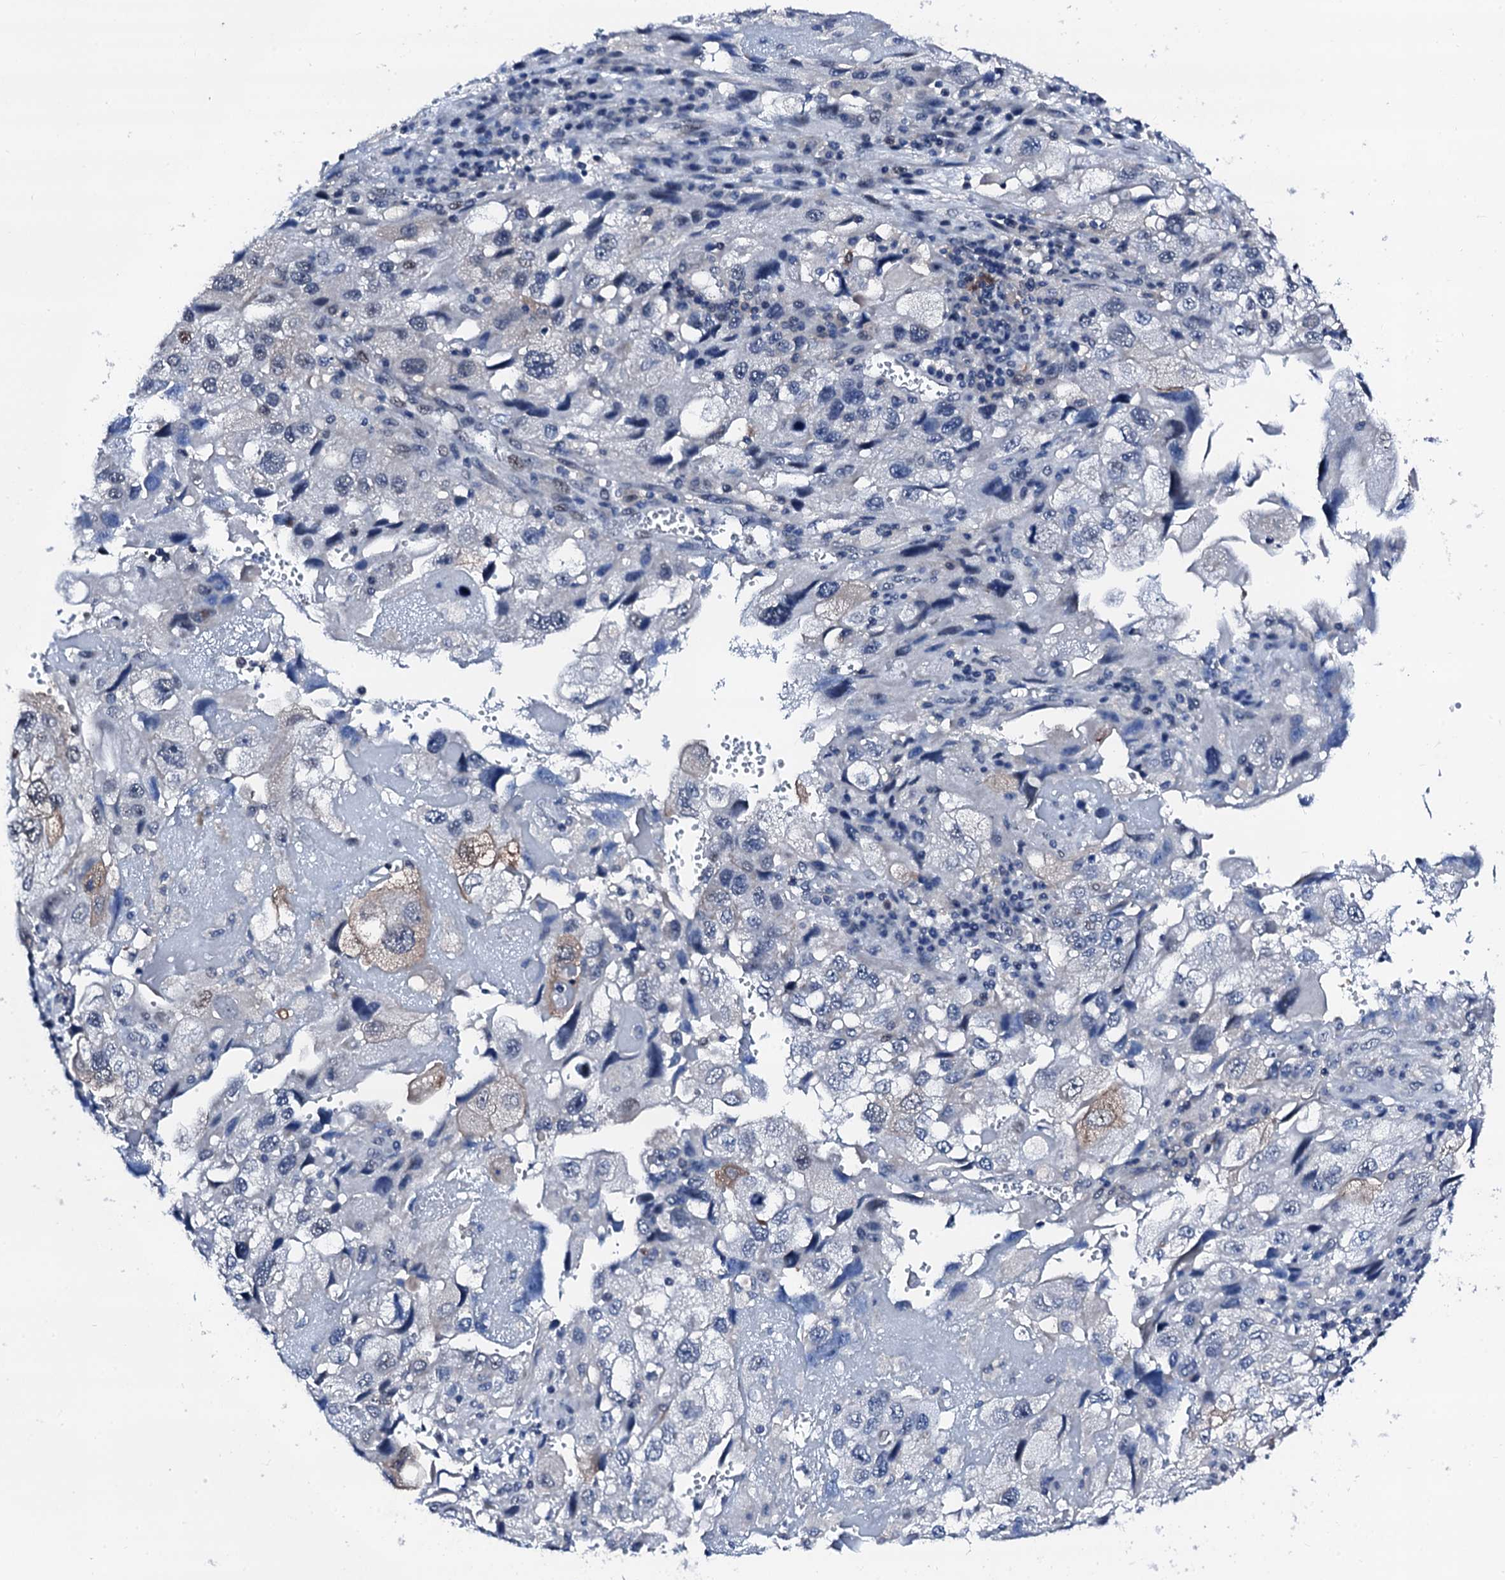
{"staining": {"intensity": "negative", "quantity": "none", "location": "none"}, "tissue": "endometrial cancer", "cell_type": "Tumor cells", "image_type": "cancer", "snomed": [{"axis": "morphology", "description": "Adenocarcinoma, NOS"}, {"axis": "topography", "description": "Endometrium"}], "caption": "The photomicrograph displays no staining of tumor cells in endometrial cancer.", "gene": "TRAFD1", "patient": {"sex": "female", "age": 49}}